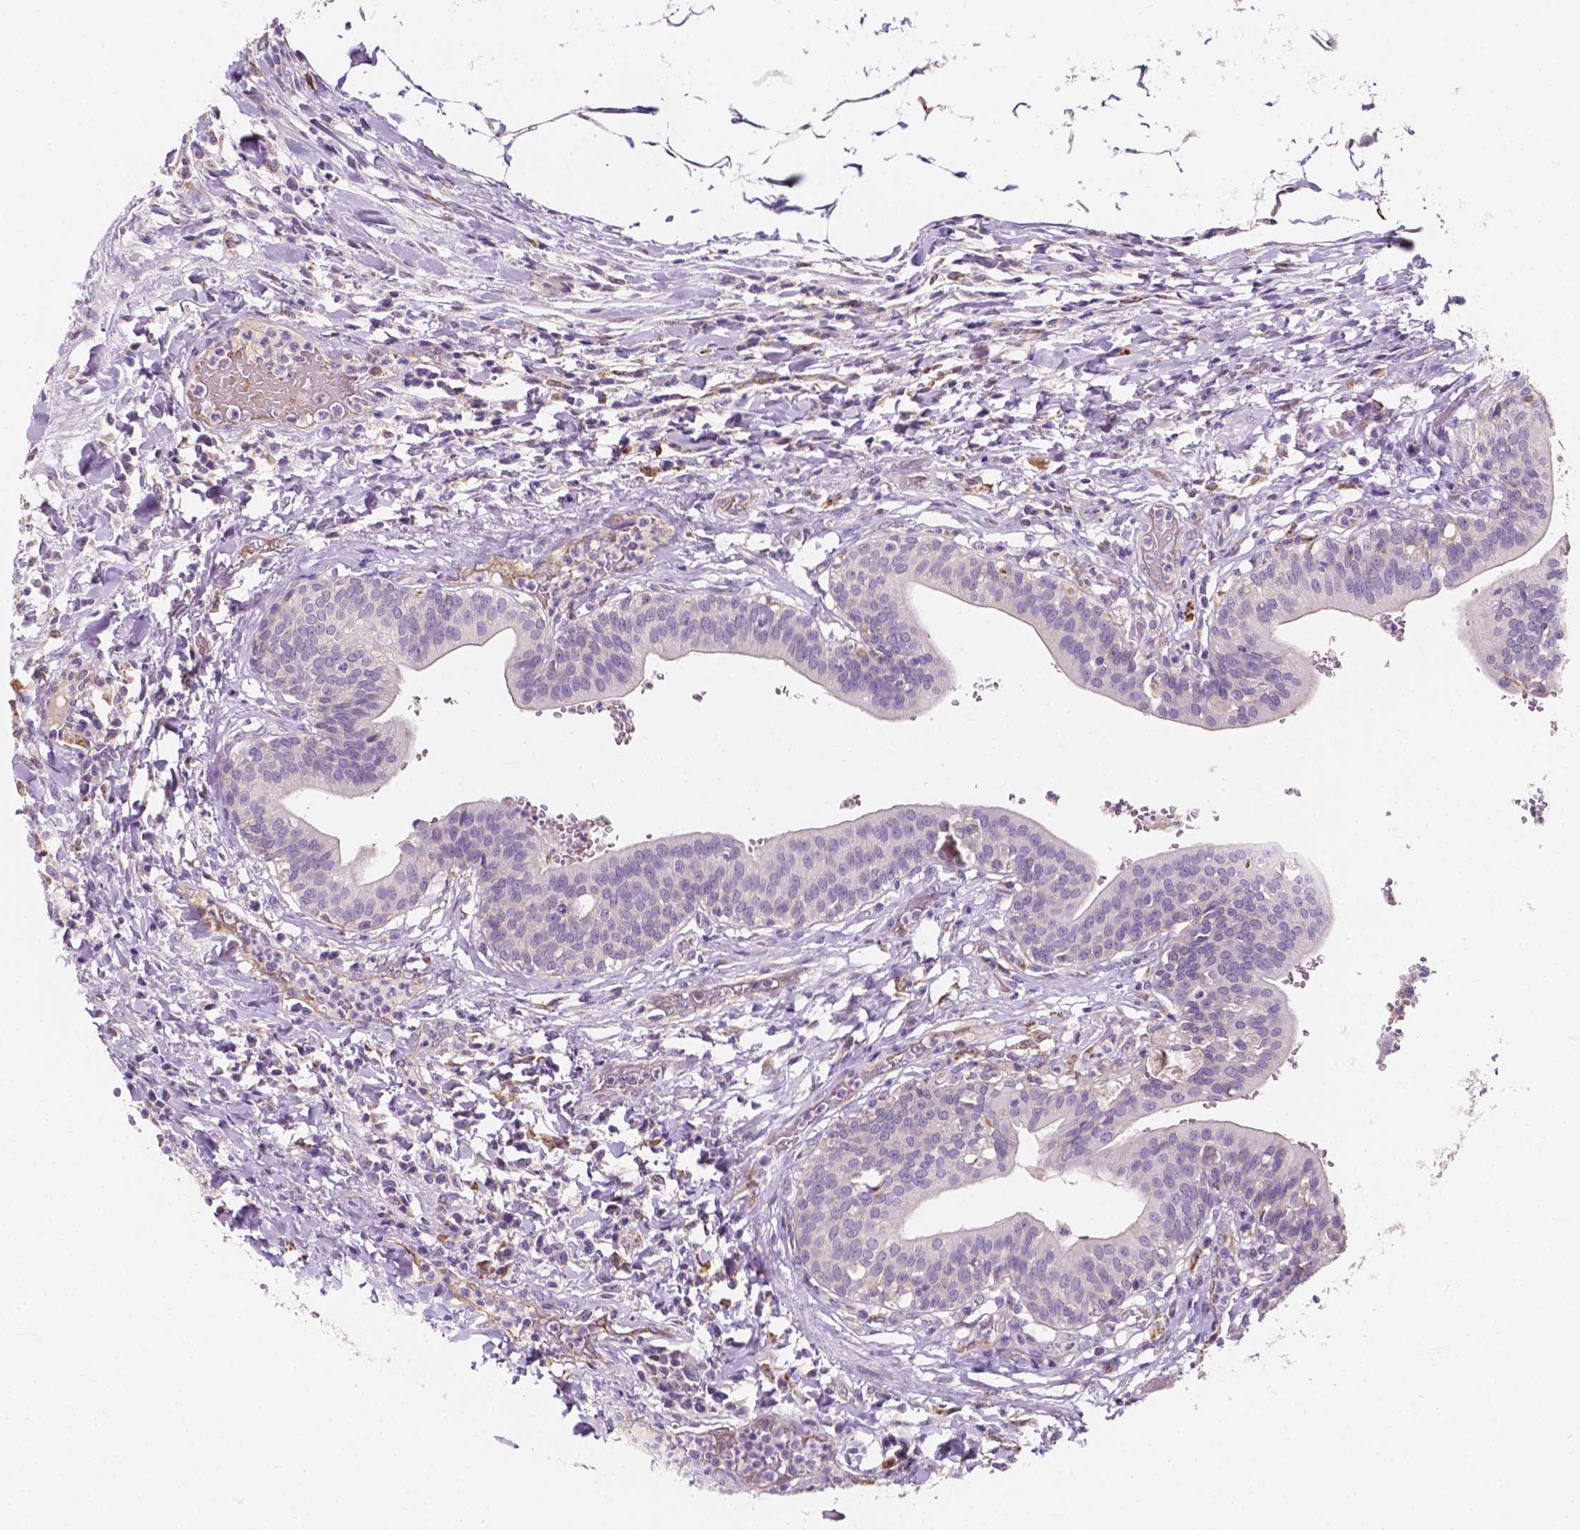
{"staining": {"intensity": "weak", "quantity": "25%-75%", "location": "cytoplasmic/membranous"}, "tissue": "urinary bladder", "cell_type": "Urothelial cells", "image_type": "normal", "snomed": [{"axis": "morphology", "description": "Normal tissue, NOS"}, {"axis": "topography", "description": "Urinary bladder"}, {"axis": "topography", "description": "Peripheral nerve tissue"}], "caption": "An image showing weak cytoplasmic/membranous positivity in approximately 25%-75% of urothelial cells in benign urinary bladder, as visualized by brown immunohistochemical staining.", "gene": "SLC22A4", "patient": {"sex": "male", "age": 66}}